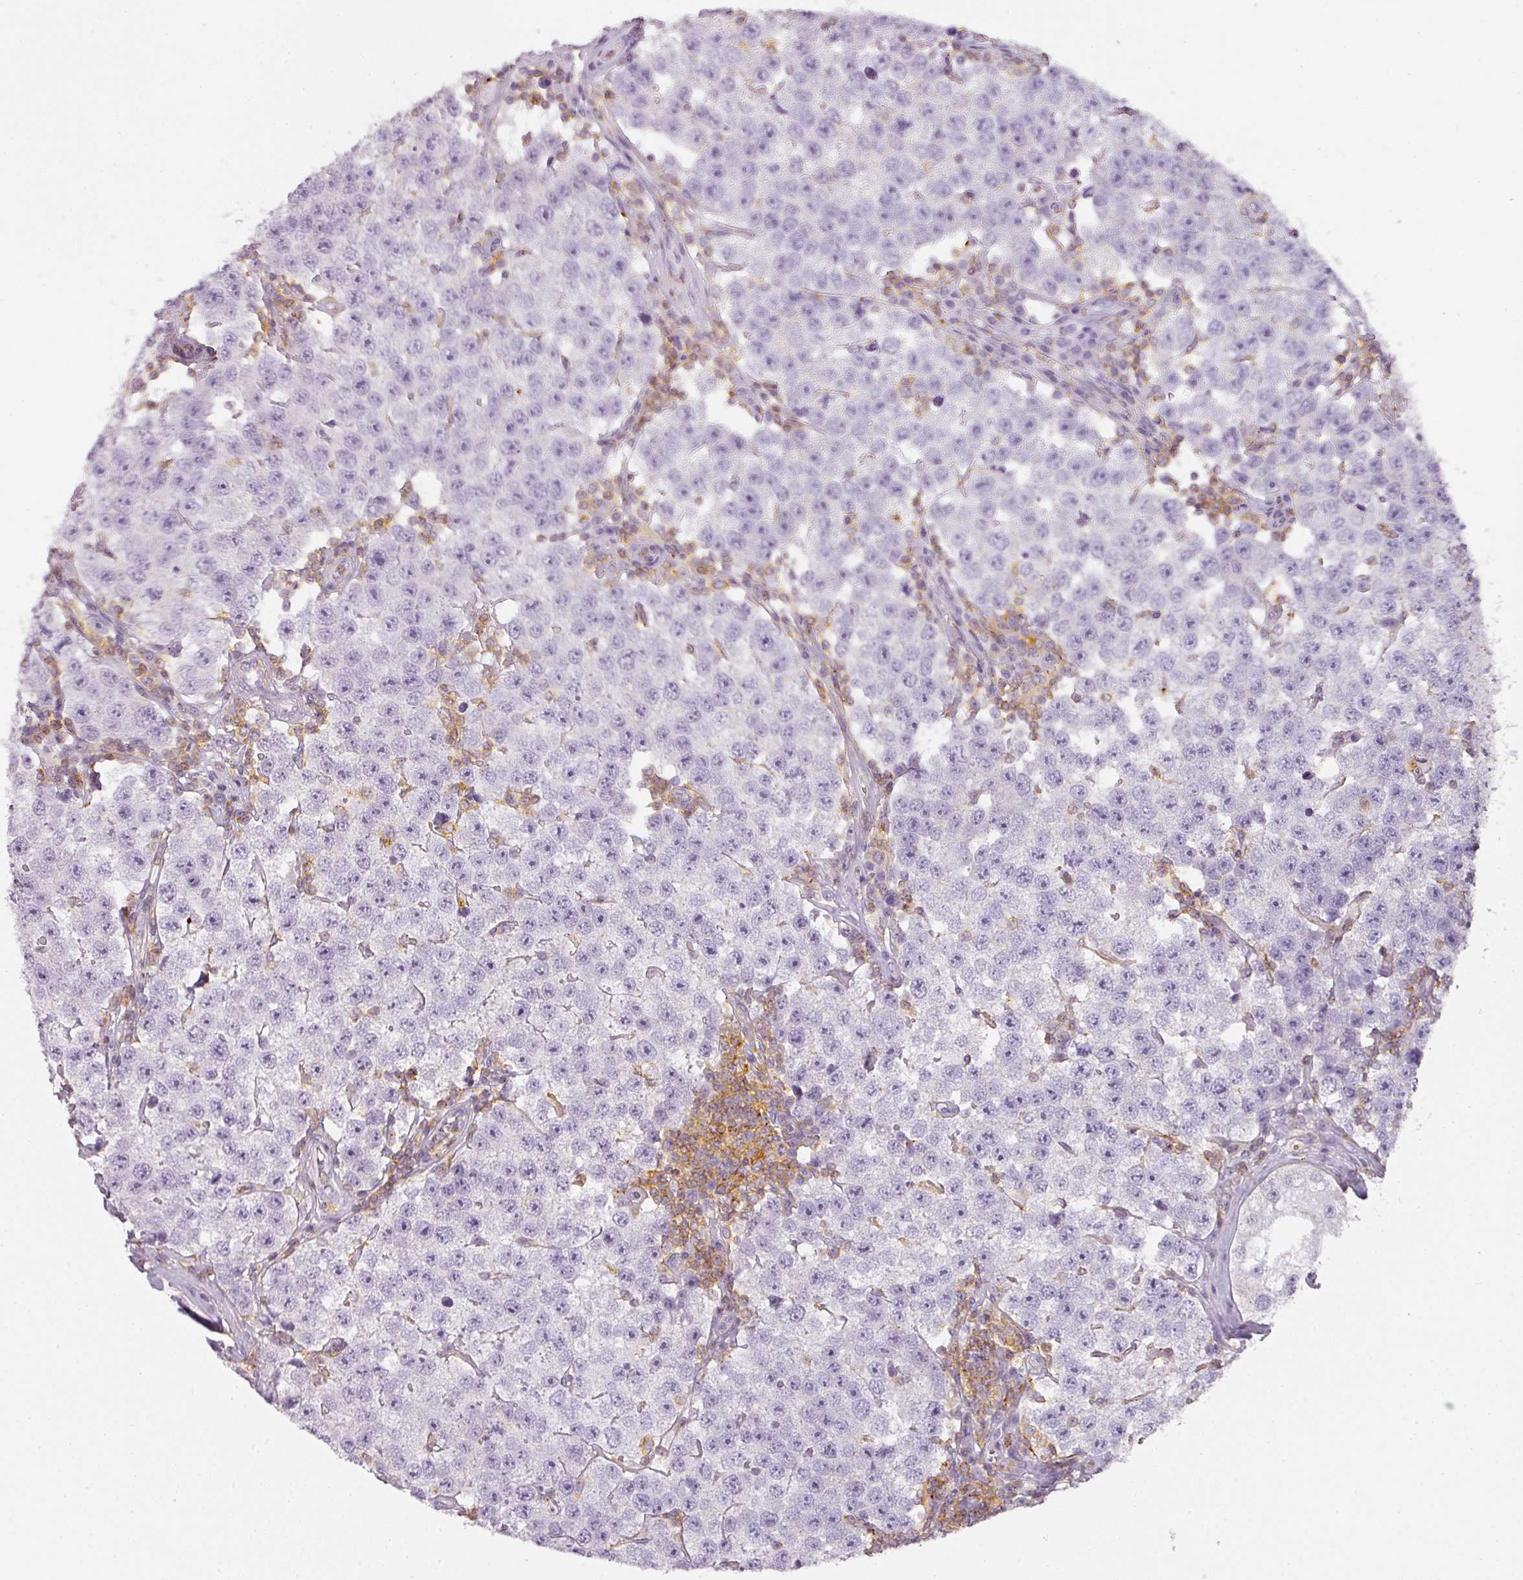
{"staining": {"intensity": "negative", "quantity": "none", "location": "none"}, "tissue": "testis cancer", "cell_type": "Tumor cells", "image_type": "cancer", "snomed": [{"axis": "morphology", "description": "Seminoma, NOS"}, {"axis": "topography", "description": "Testis"}], "caption": "Testis seminoma was stained to show a protein in brown. There is no significant staining in tumor cells.", "gene": "TMEM42", "patient": {"sex": "male", "age": 34}}